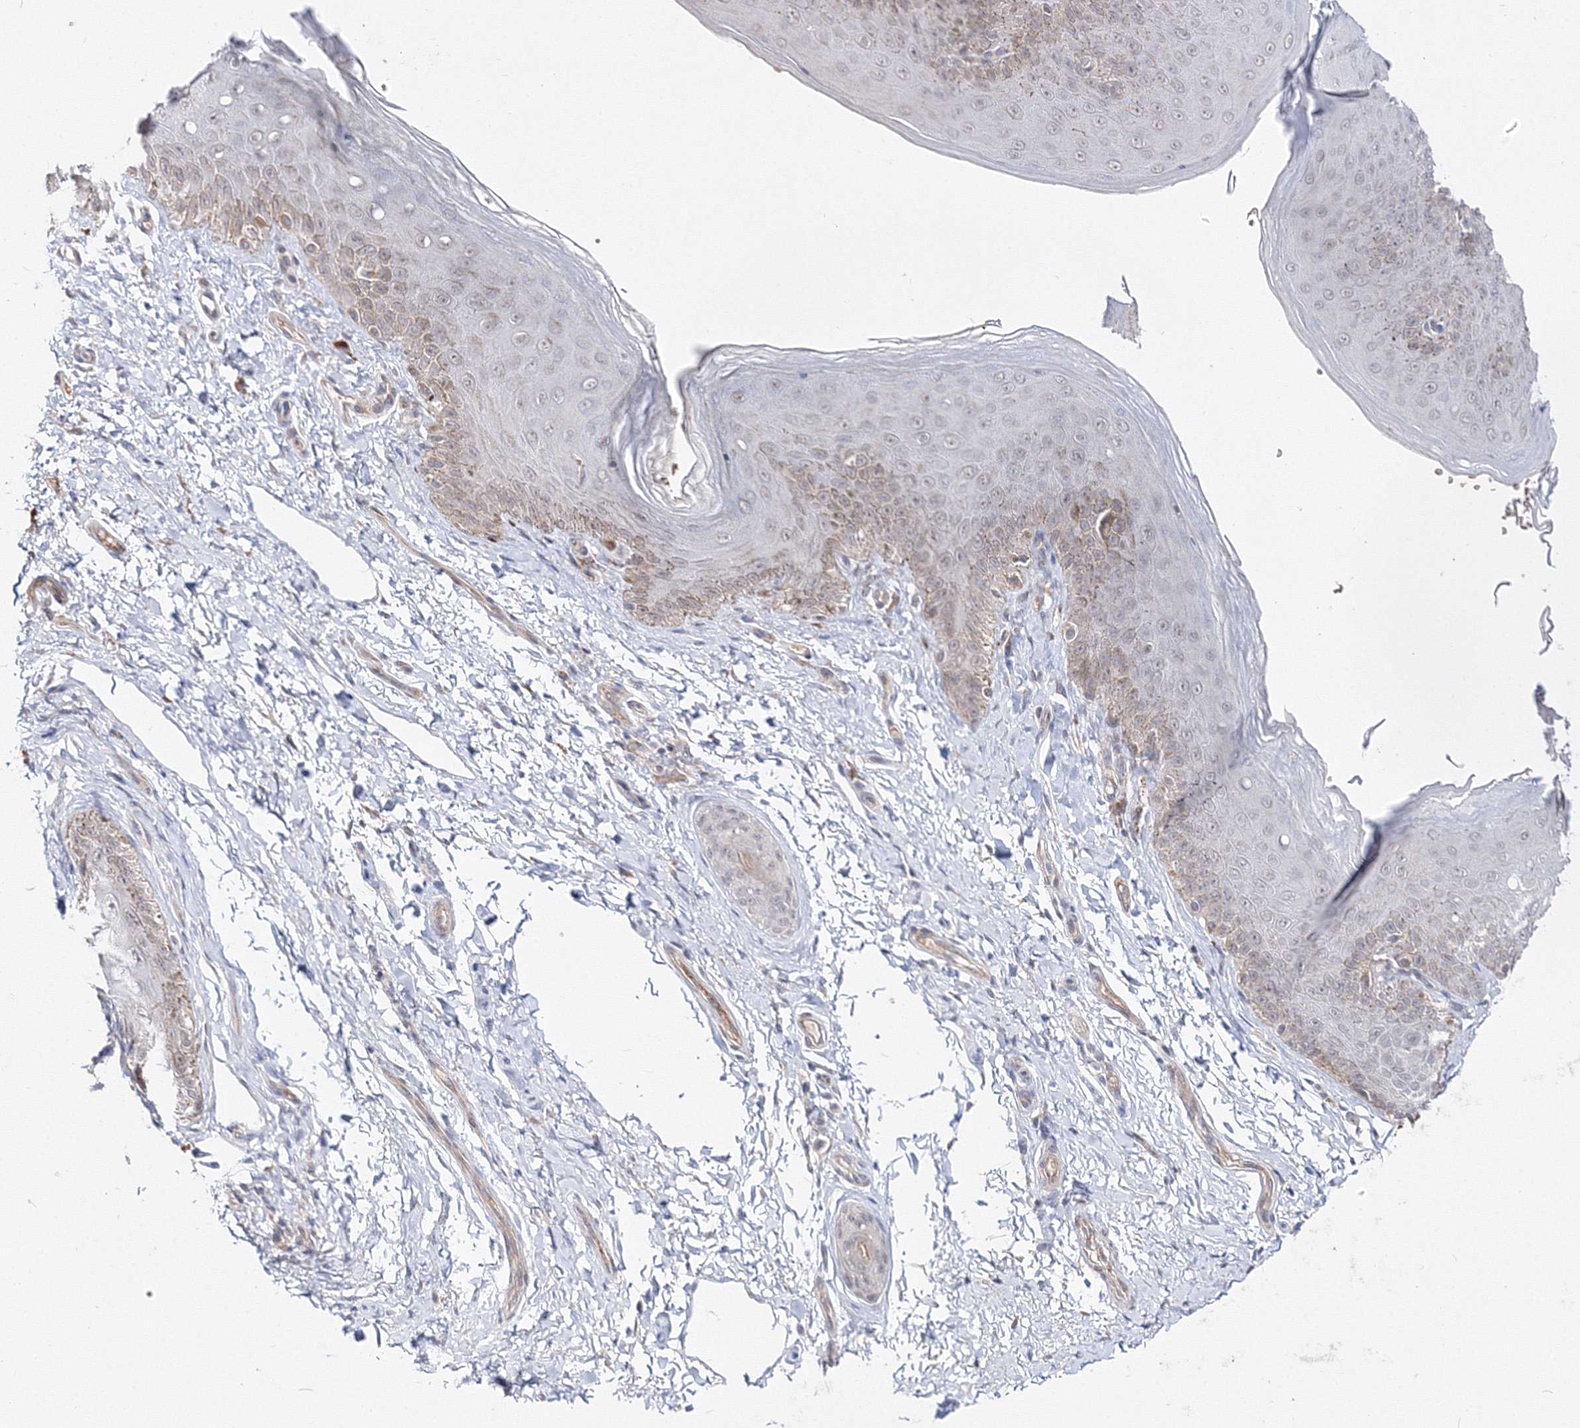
{"staining": {"intensity": "moderate", "quantity": "<25%", "location": "cytoplasmic/membranous,nuclear"}, "tissue": "skin", "cell_type": "Epidermal cells", "image_type": "normal", "snomed": [{"axis": "morphology", "description": "Normal tissue, NOS"}, {"axis": "topography", "description": "Anal"}], "caption": "DAB (3,3'-diaminobenzidine) immunohistochemical staining of benign skin displays moderate cytoplasmic/membranous,nuclear protein positivity in approximately <25% of epidermal cells. (DAB IHC with brightfield microscopy, high magnification).", "gene": "C11orf52", "patient": {"sex": "male", "age": 44}}